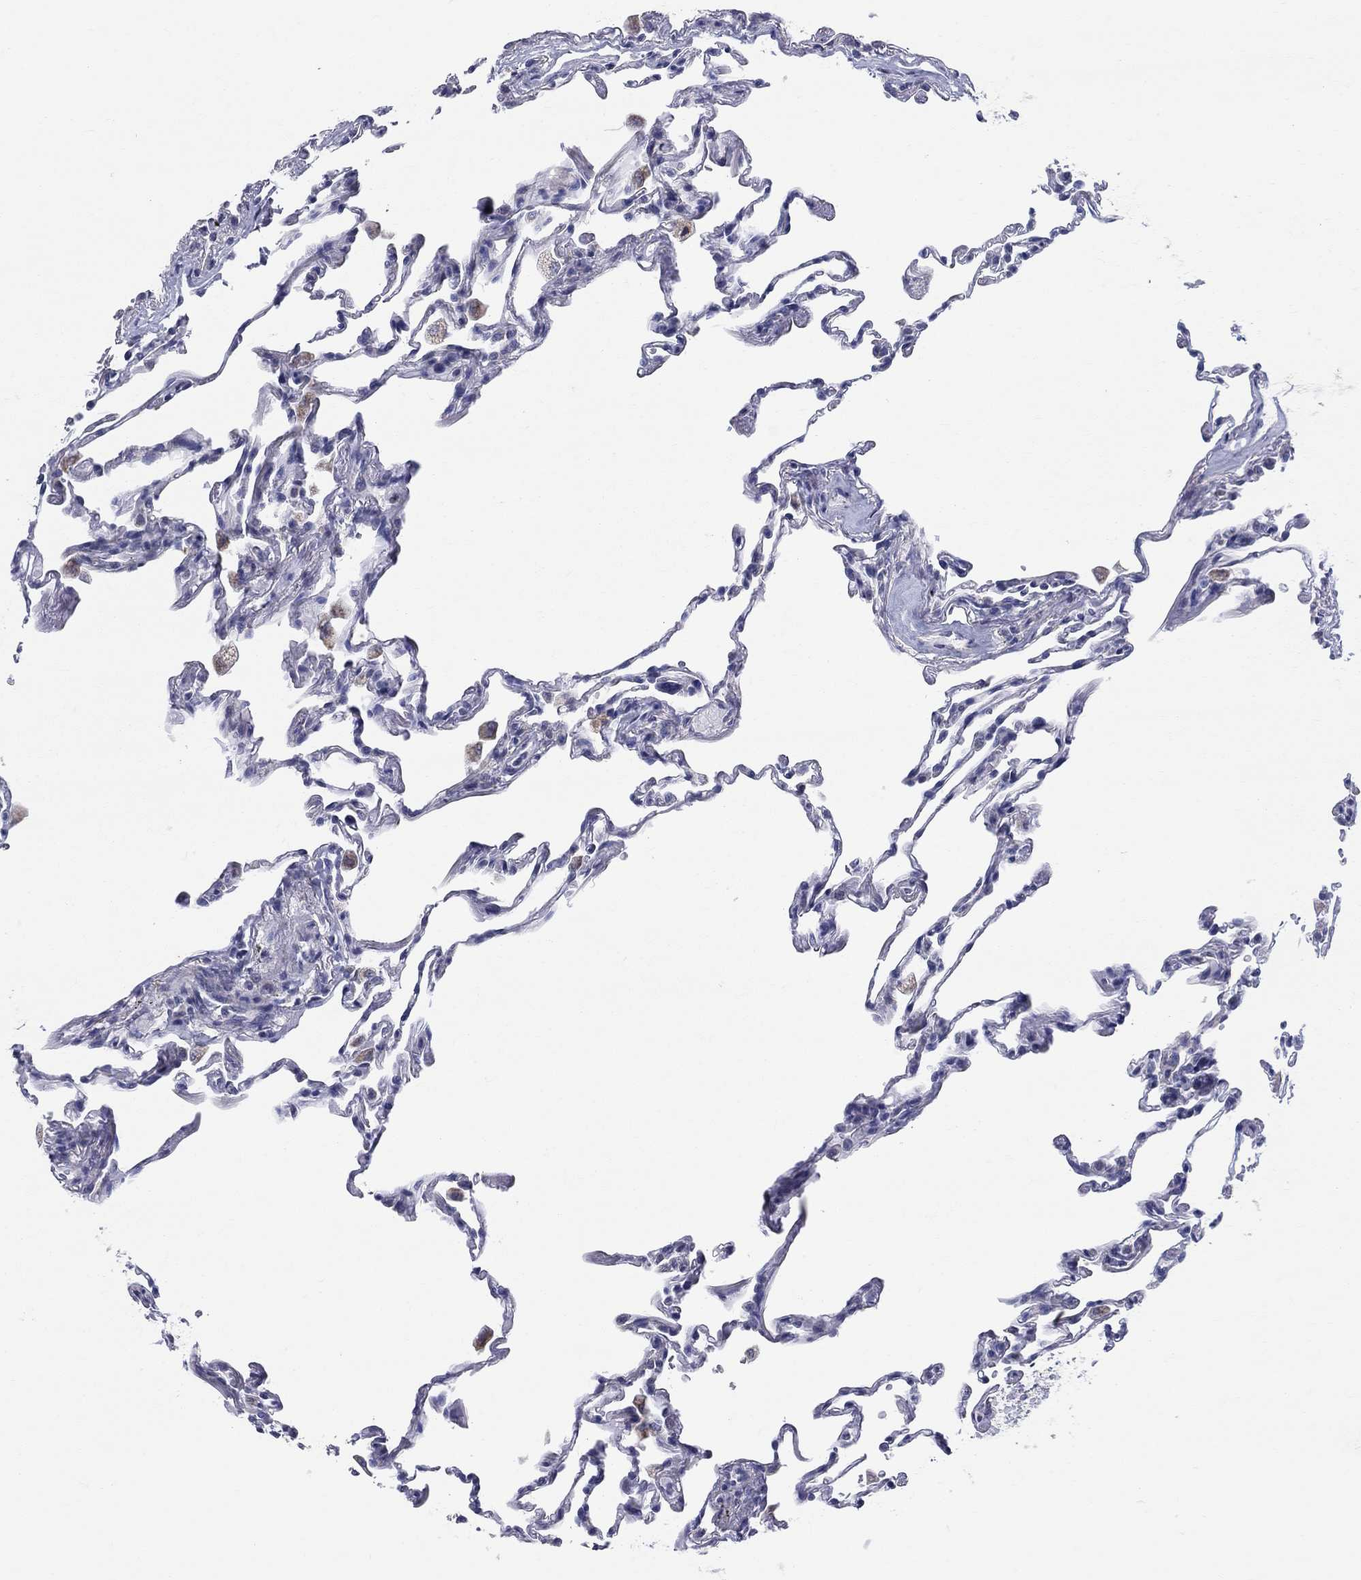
{"staining": {"intensity": "negative", "quantity": "none", "location": "none"}, "tissue": "lung", "cell_type": "Alveolar cells", "image_type": "normal", "snomed": [{"axis": "morphology", "description": "Normal tissue, NOS"}, {"axis": "topography", "description": "Lung"}], "caption": "This is an immunohistochemistry histopathology image of unremarkable human lung. There is no expression in alveolar cells.", "gene": "KISS1R", "patient": {"sex": "female", "age": 57}}